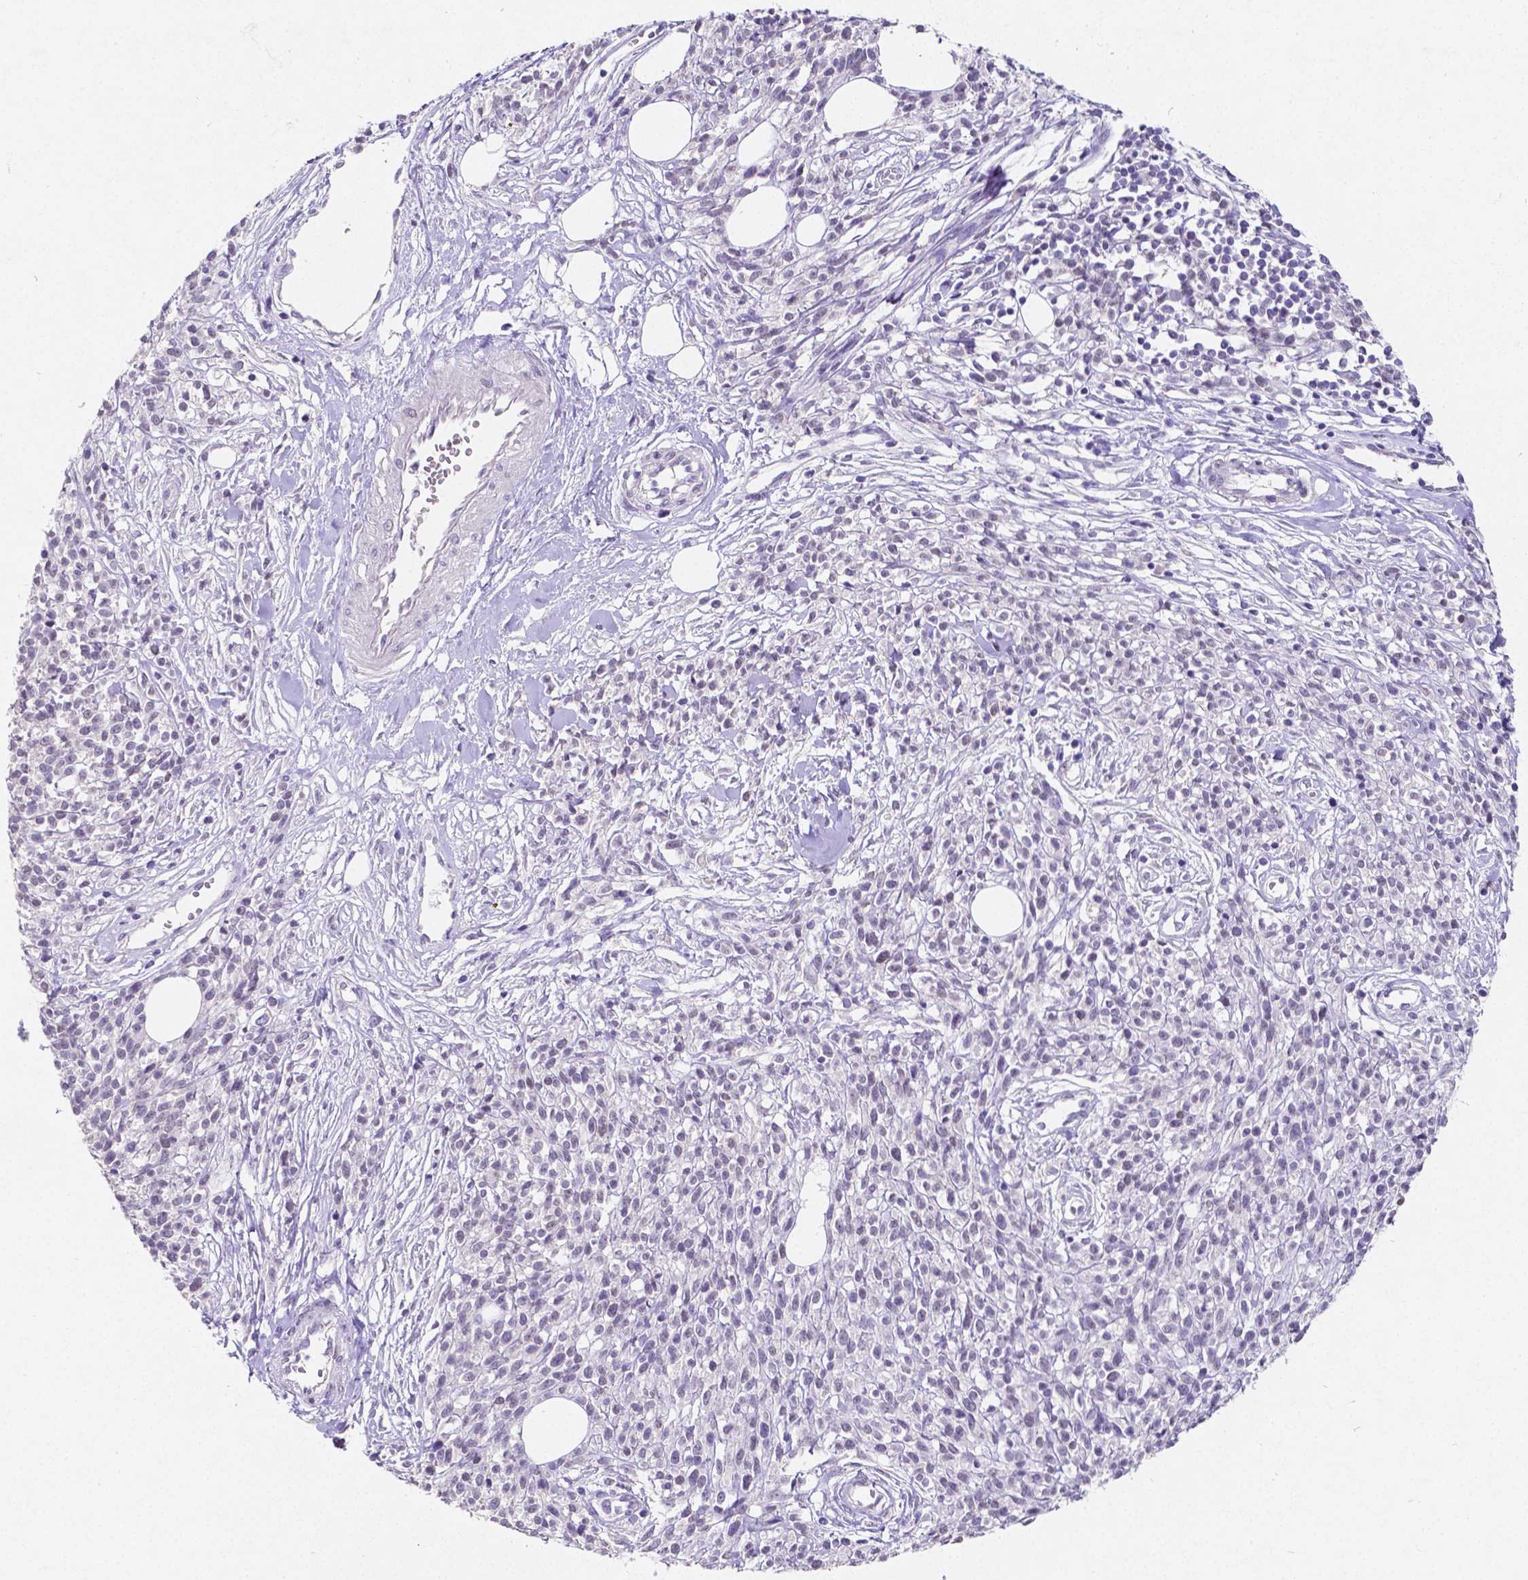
{"staining": {"intensity": "negative", "quantity": "none", "location": "none"}, "tissue": "melanoma", "cell_type": "Tumor cells", "image_type": "cancer", "snomed": [{"axis": "morphology", "description": "Malignant melanoma, NOS"}, {"axis": "topography", "description": "Skin"}, {"axis": "topography", "description": "Skin of trunk"}], "caption": "Human malignant melanoma stained for a protein using immunohistochemistry displays no expression in tumor cells.", "gene": "SATB2", "patient": {"sex": "male", "age": 74}}